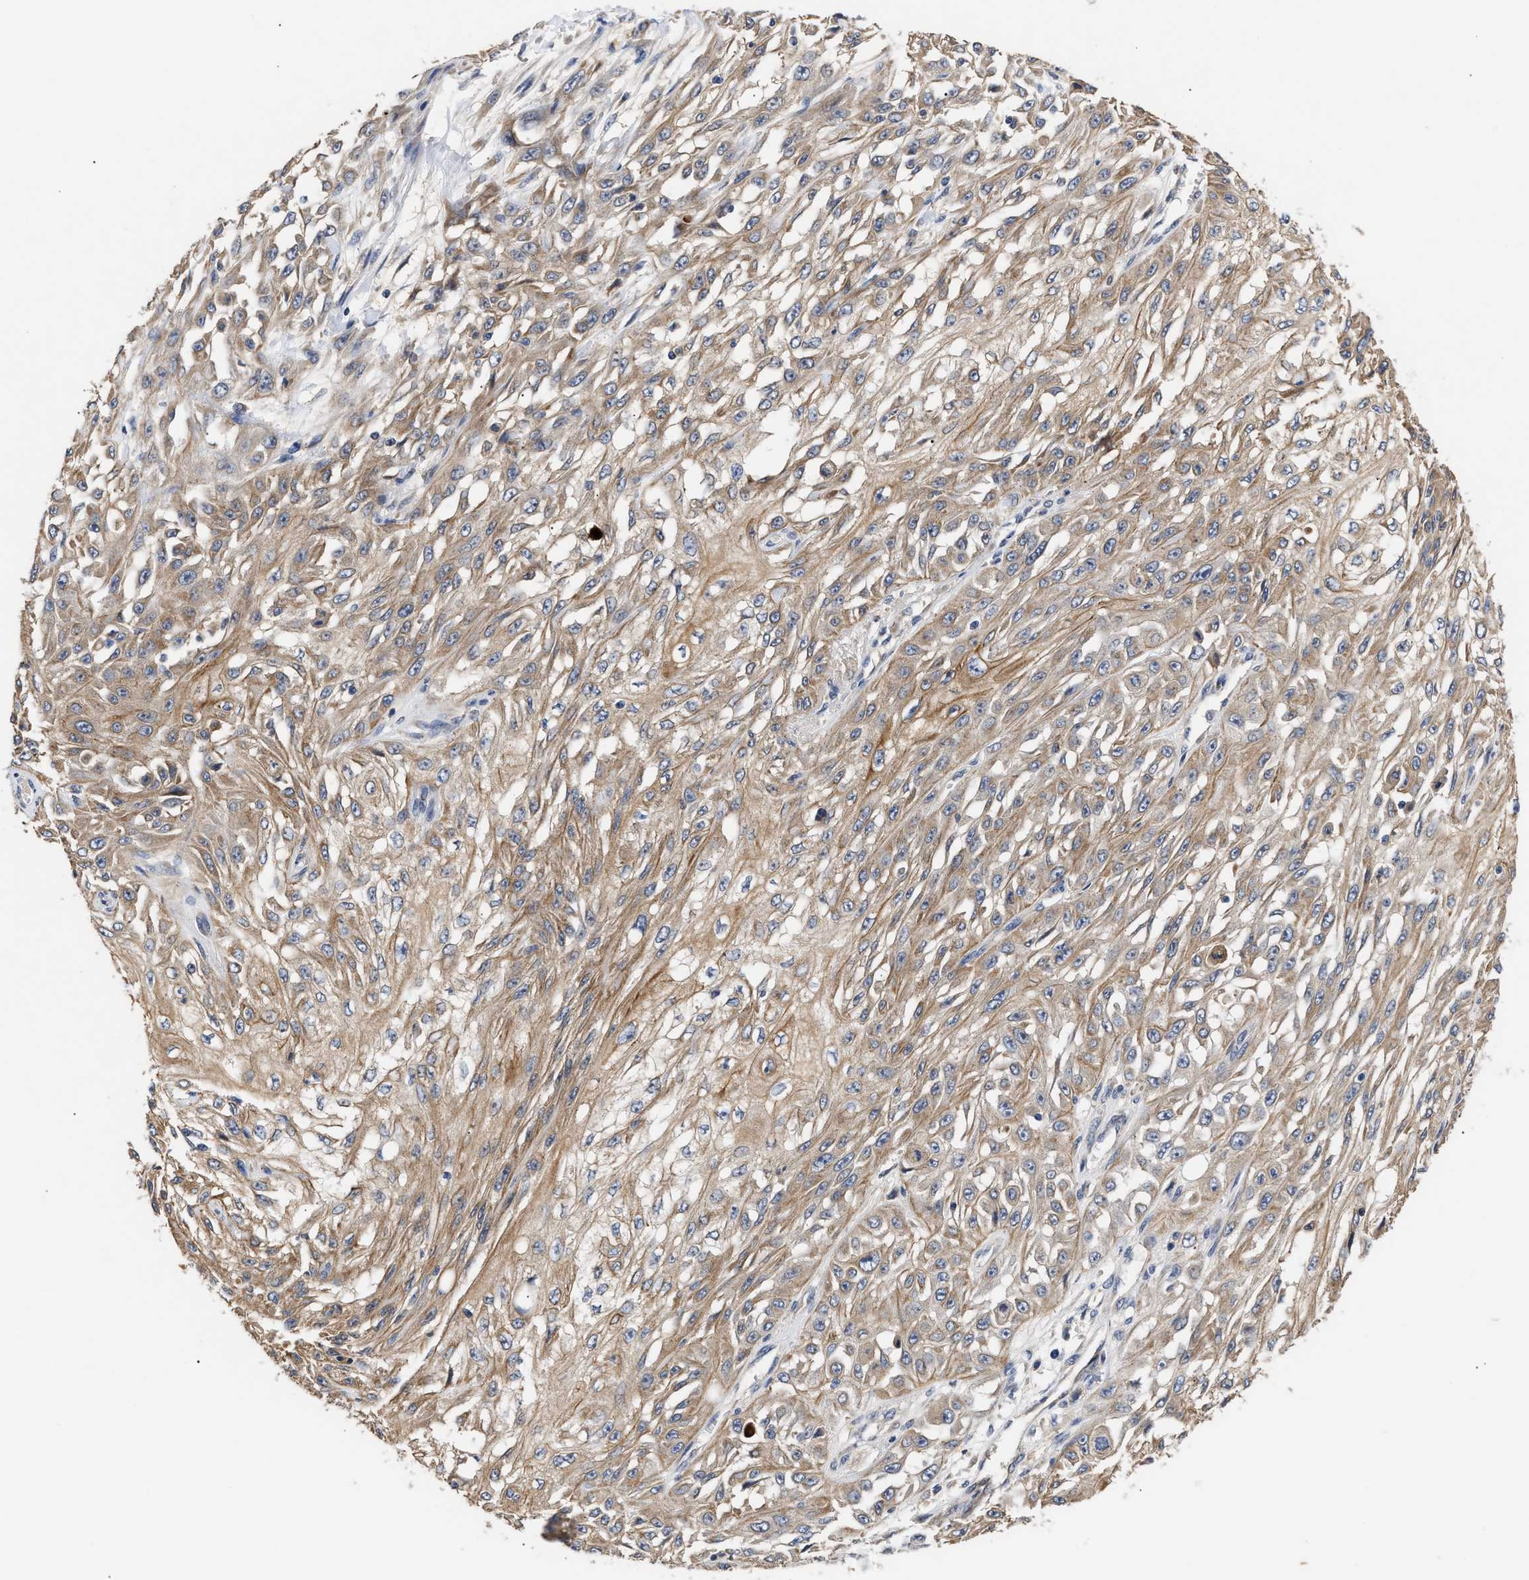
{"staining": {"intensity": "moderate", "quantity": ">75%", "location": "cytoplasmic/membranous"}, "tissue": "skin cancer", "cell_type": "Tumor cells", "image_type": "cancer", "snomed": [{"axis": "morphology", "description": "Squamous cell carcinoma, NOS"}, {"axis": "morphology", "description": "Squamous cell carcinoma, metastatic, NOS"}, {"axis": "topography", "description": "Skin"}, {"axis": "topography", "description": "Lymph node"}], "caption": "A high-resolution photomicrograph shows immunohistochemistry staining of squamous cell carcinoma (skin), which shows moderate cytoplasmic/membranous expression in about >75% of tumor cells. (DAB (3,3'-diaminobenzidine) IHC with brightfield microscopy, high magnification).", "gene": "CCDC146", "patient": {"sex": "male", "age": 75}}